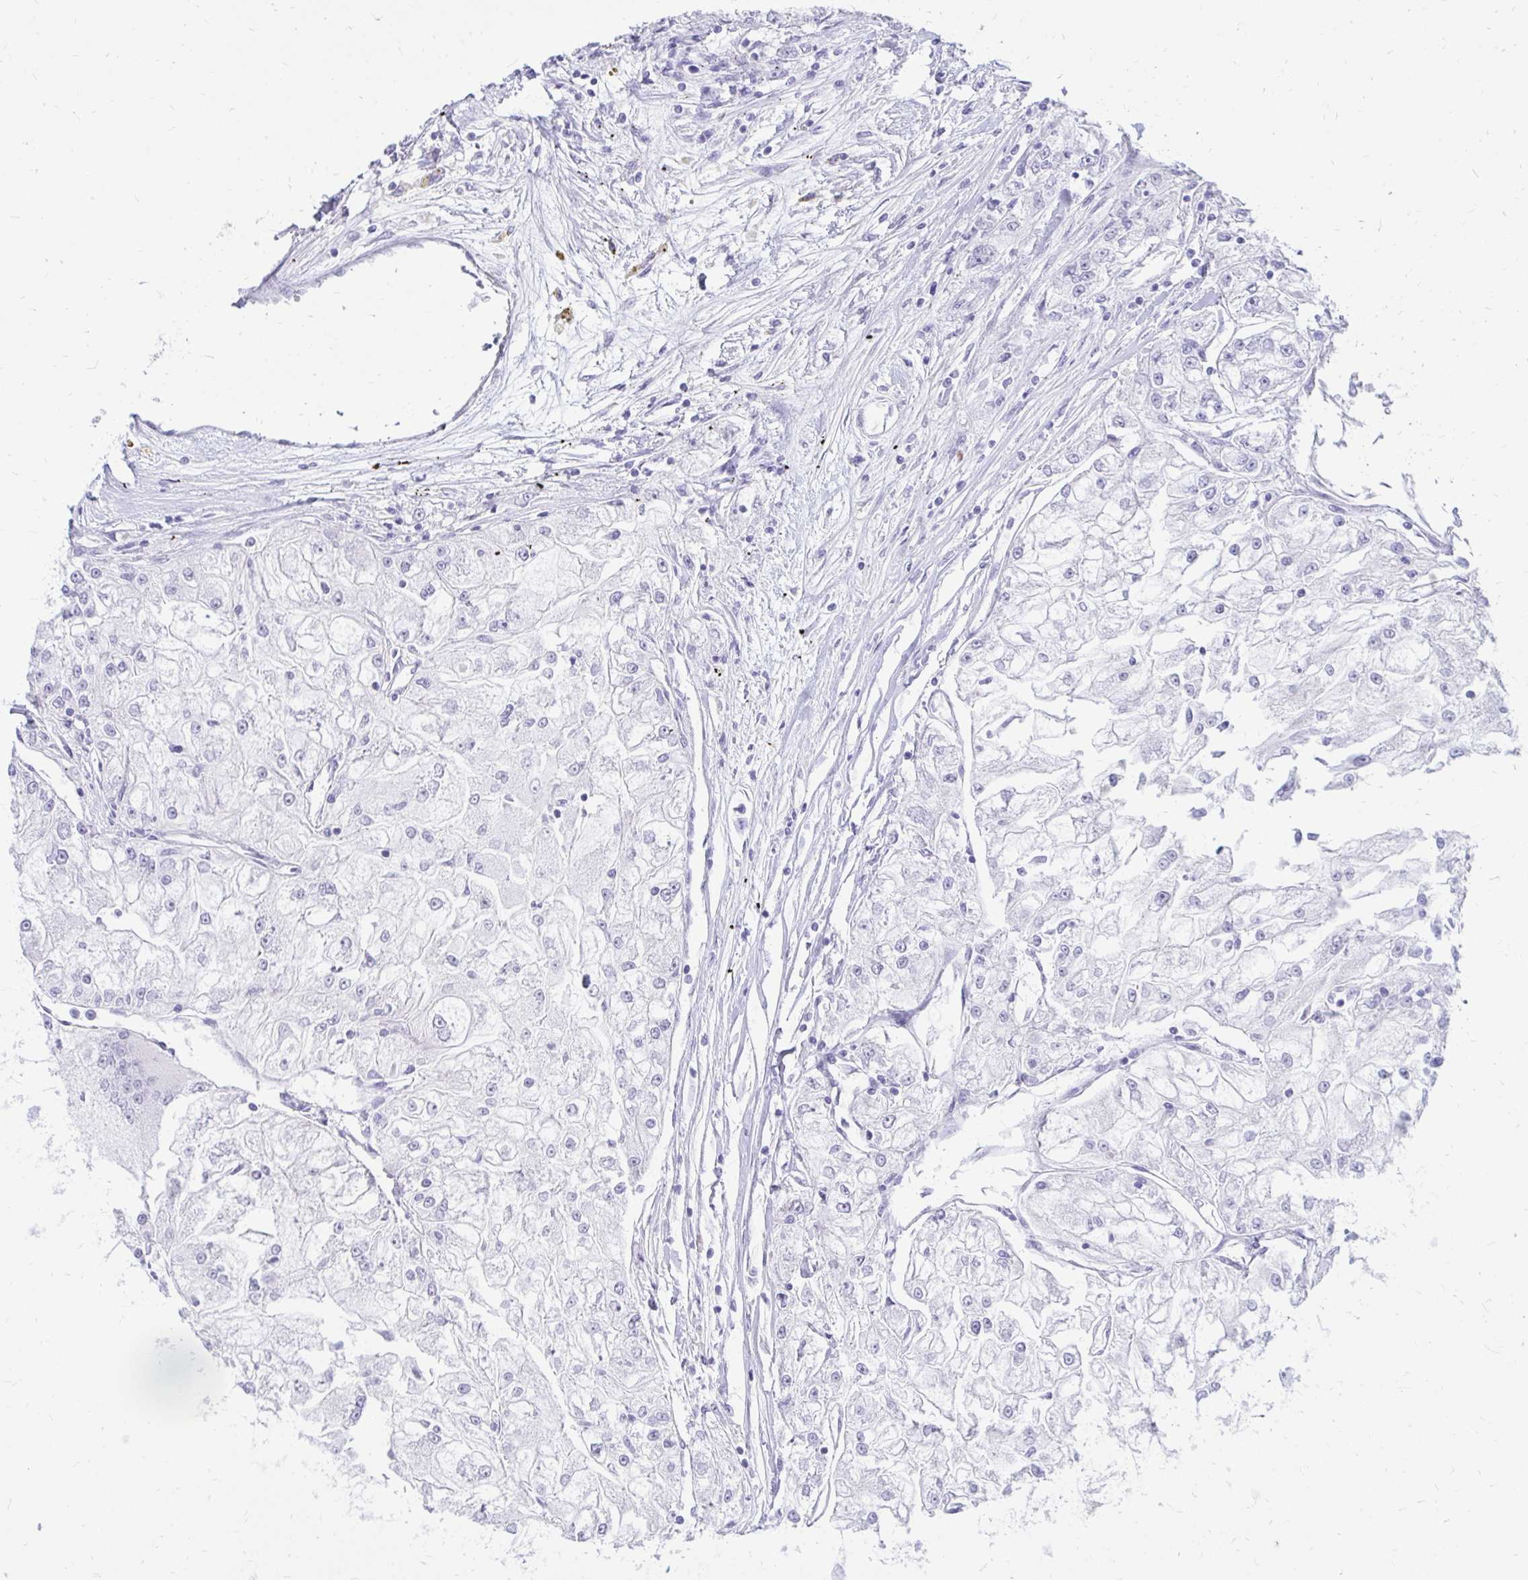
{"staining": {"intensity": "negative", "quantity": "none", "location": "none"}, "tissue": "renal cancer", "cell_type": "Tumor cells", "image_type": "cancer", "snomed": [{"axis": "morphology", "description": "Adenocarcinoma, NOS"}, {"axis": "topography", "description": "Kidney"}], "caption": "An image of renal cancer stained for a protein exhibits no brown staining in tumor cells. The staining is performed using DAB brown chromogen with nuclei counter-stained in using hematoxylin.", "gene": "NANOGNB", "patient": {"sex": "female", "age": 72}}